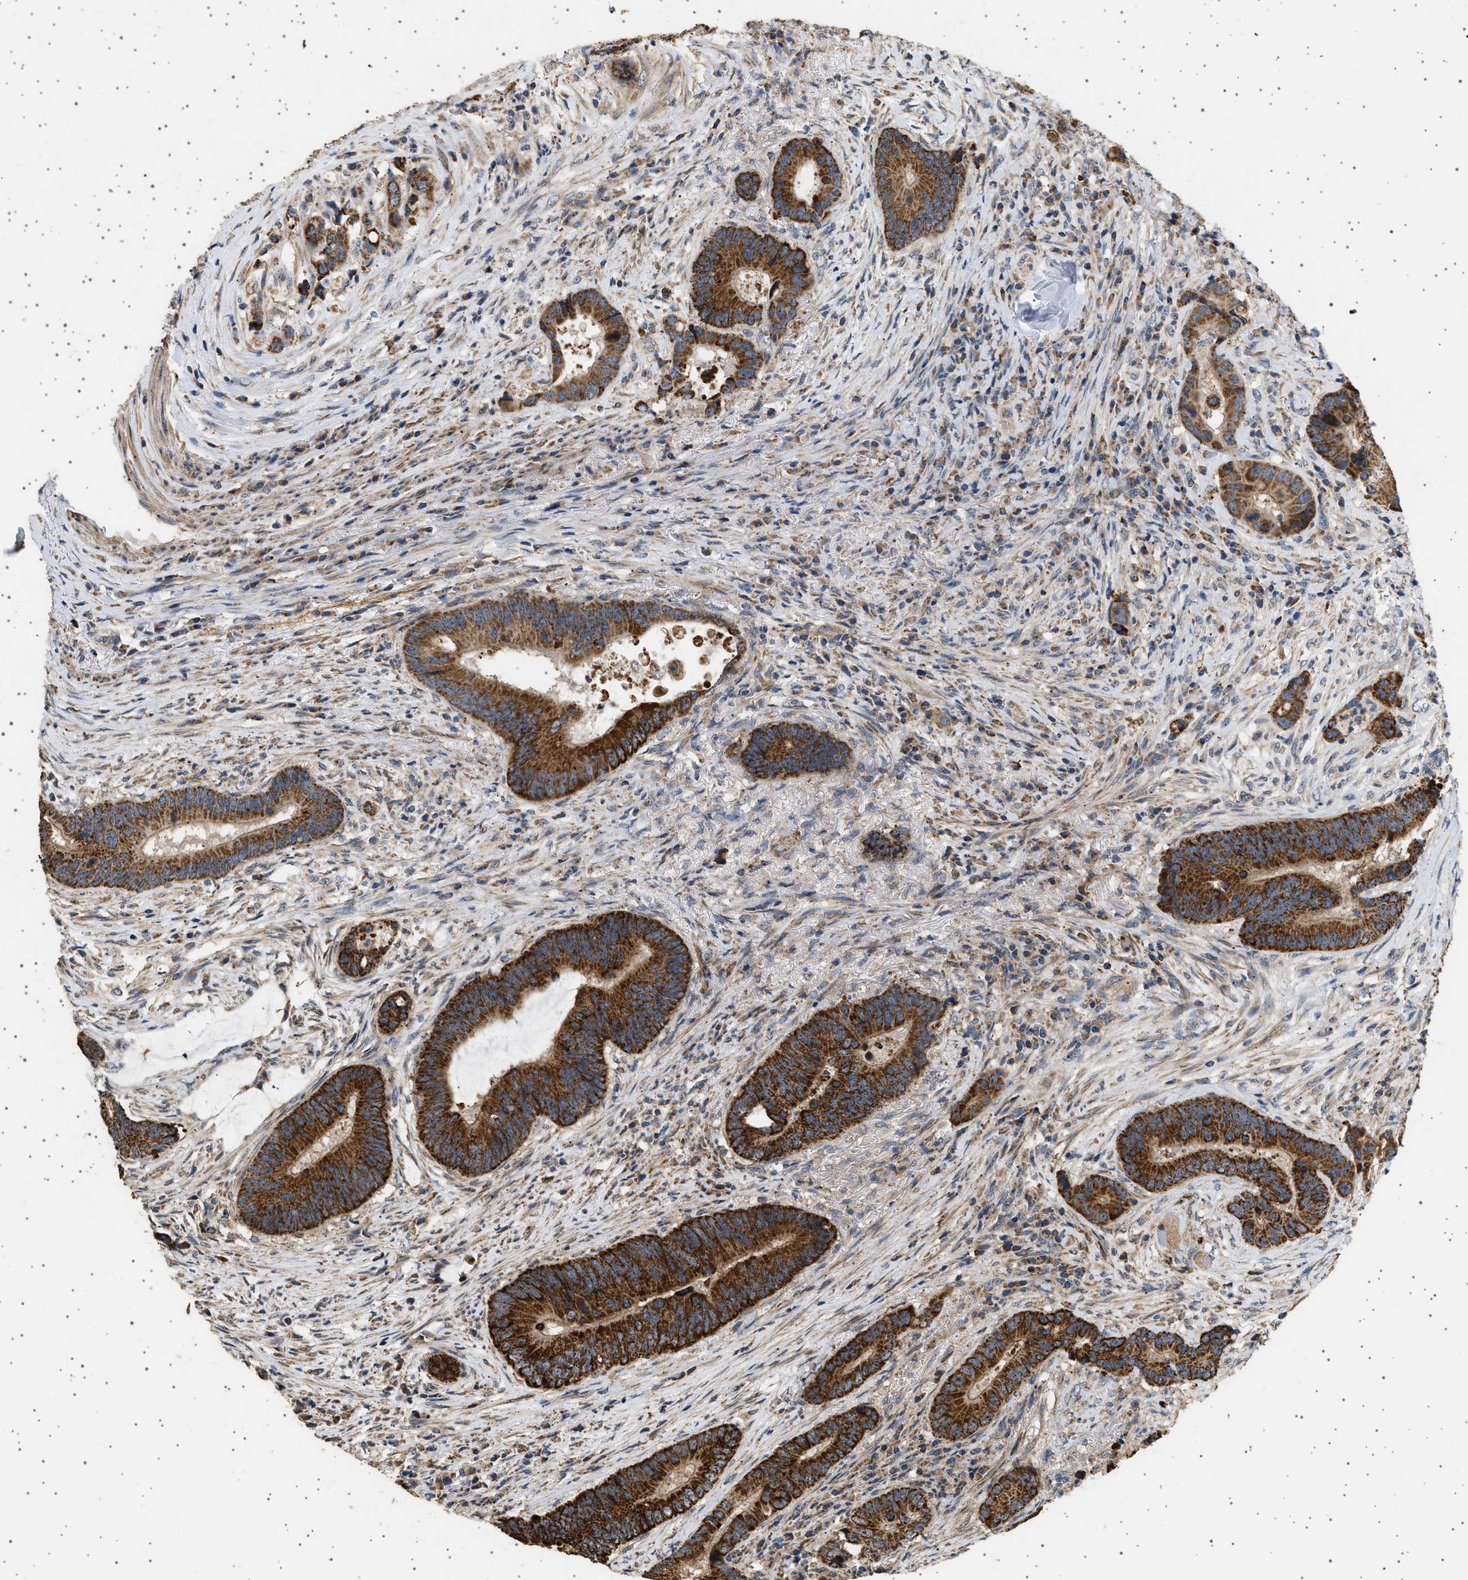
{"staining": {"intensity": "strong", "quantity": ">75%", "location": "cytoplasmic/membranous"}, "tissue": "colorectal cancer", "cell_type": "Tumor cells", "image_type": "cancer", "snomed": [{"axis": "morphology", "description": "Adenocarcinoma, NOS"}, {"axis": "topography", "description": "Rectum"}], "caption": "A micrograph of human colorectal cancer stained for a protein reveals strong cytoplasmic/membranous brown staining in tumor cells.", "gene": "KCNA4", "patient": {"sex": "female", "age": 89}}